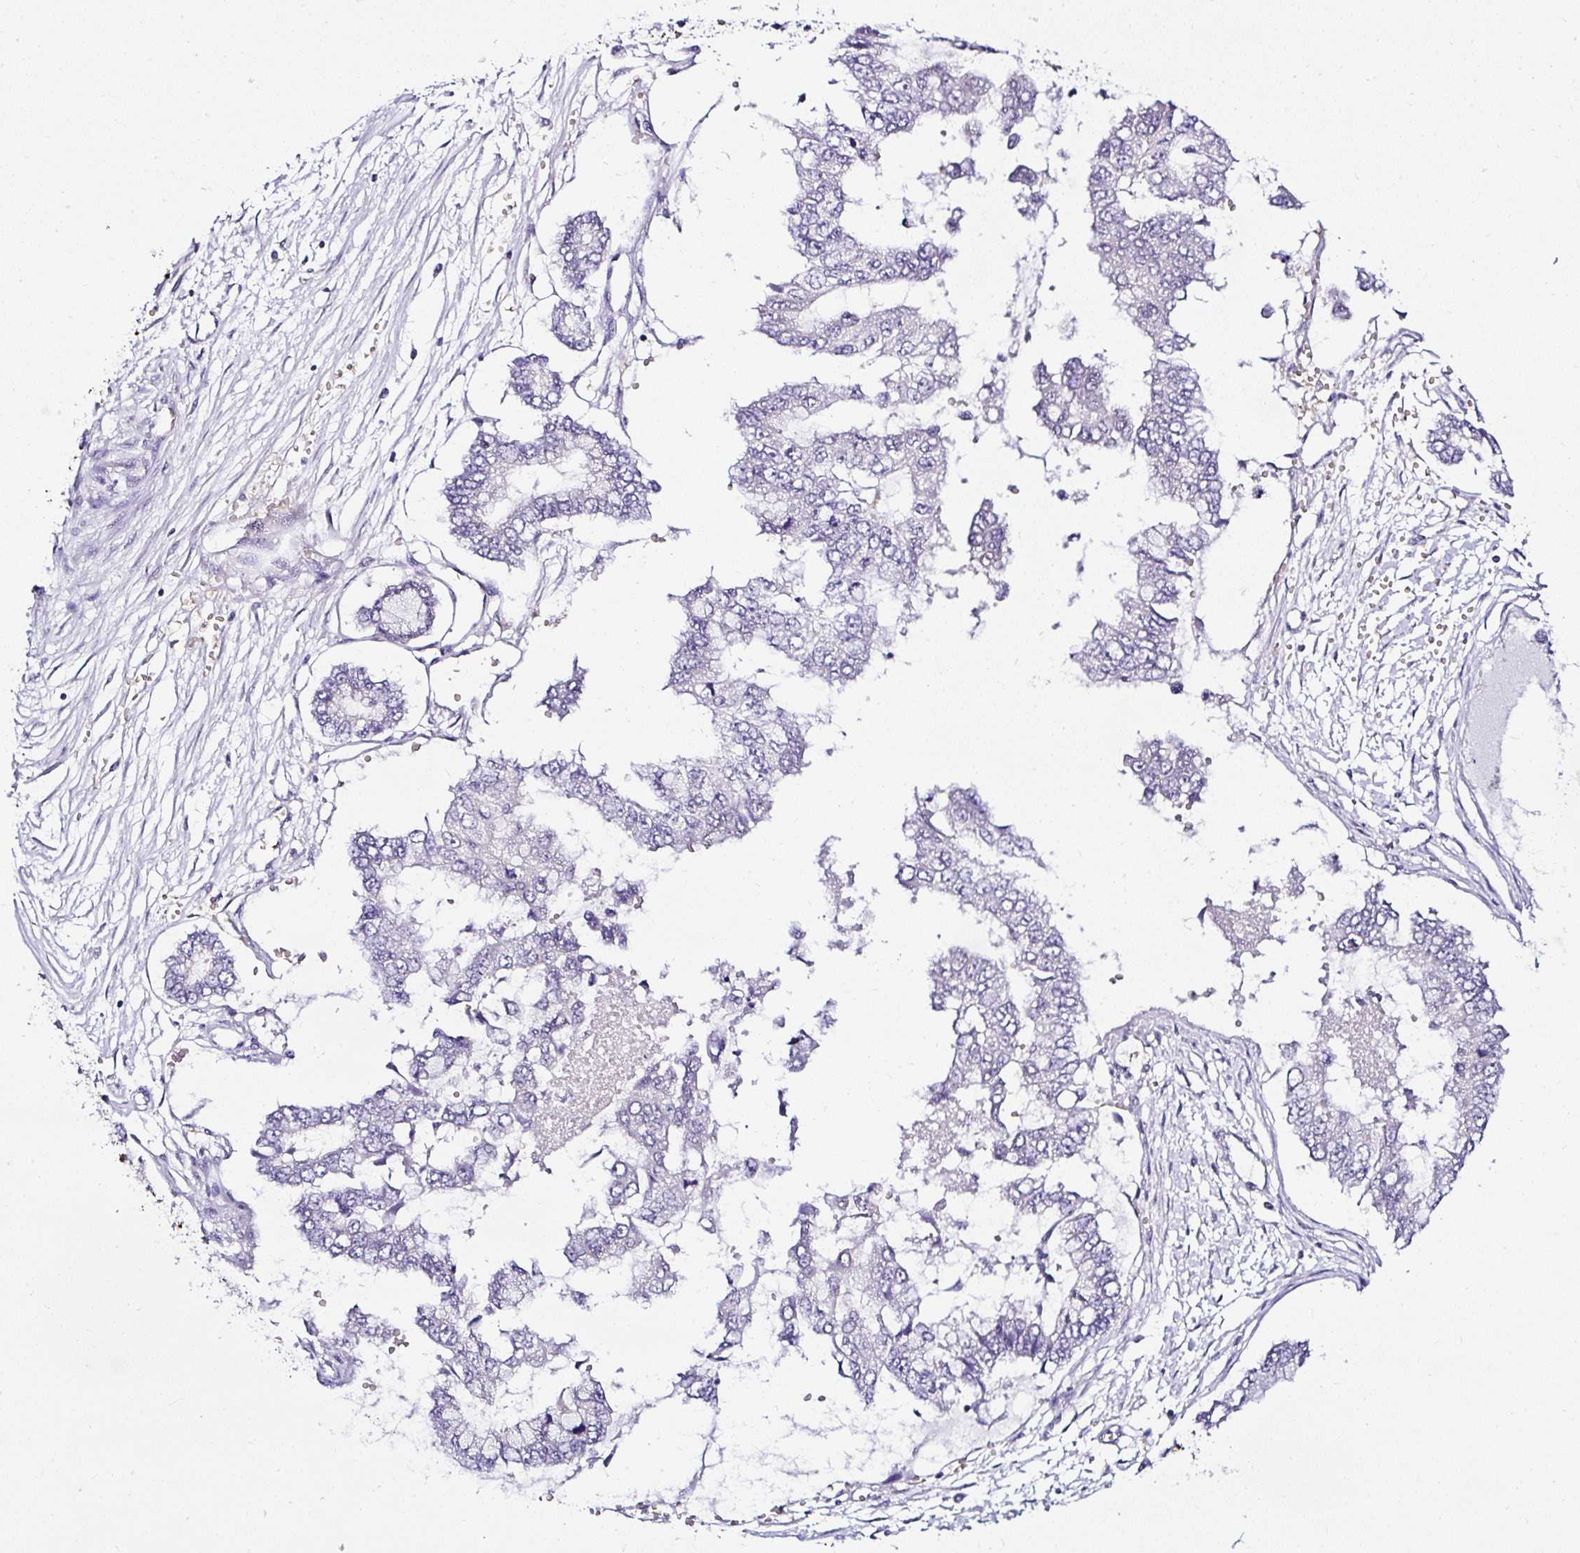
{"staining": {"intensity": "negative", "quantity": "none", "location": "none"}, "tissue": "ovarian cancer", "cell_type": "Tumor cells", "image_type": "cancer", "snomed": [{"axis": "morphology", "description": "Cystadenocarcinoma, mucinous, NOS"}, {"axis": "topography", "description": "Ovary"}], "caption": "This is an immunohistochemistry (IHC) photomicrograph of ovarian cancer. There is no expression in tumor cells.", "gene": "DEPDC5", "patient": {"sex": "female", "age": 72}}